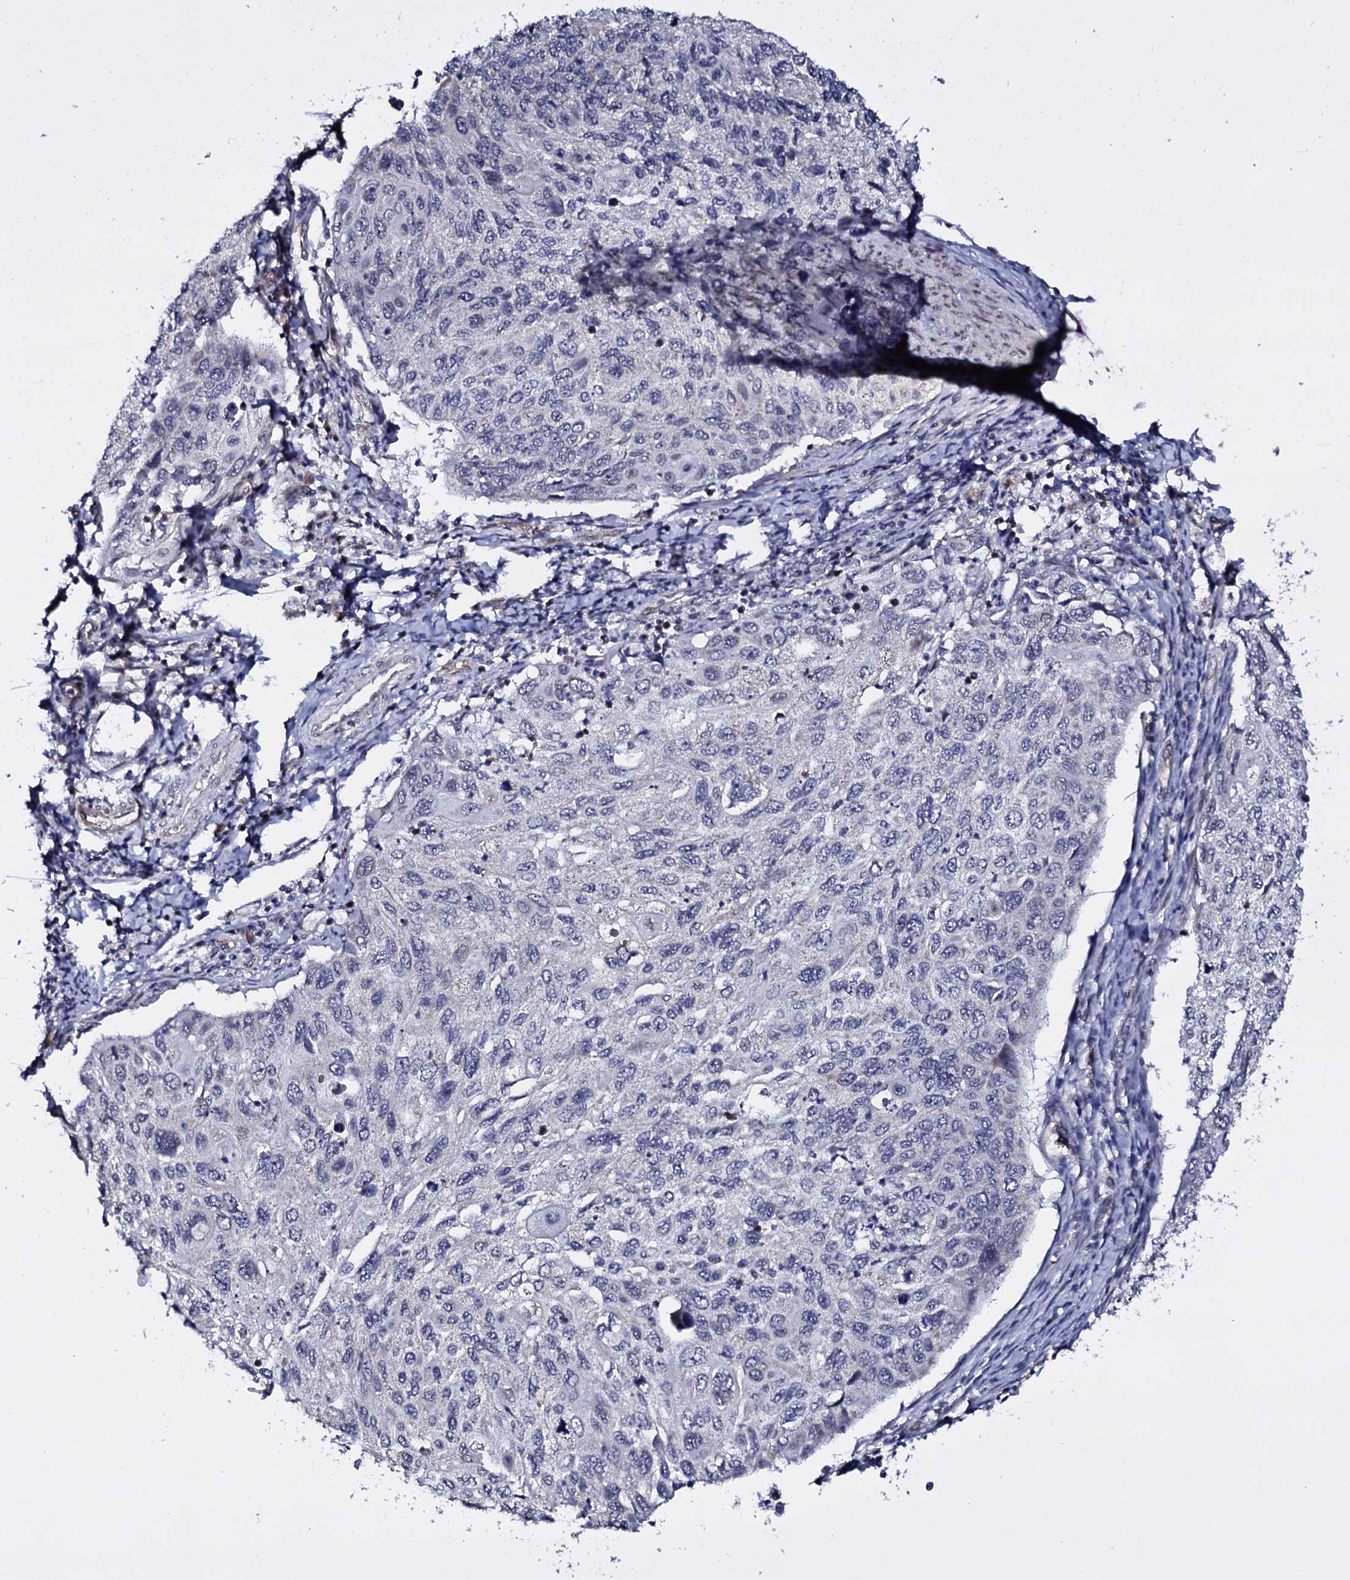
{"staining": {"intensity": "negative", "quantity": "none", "location": "none"}, "tissue": "cervical cancer", "cell_type": "Tumor cells", "image_type": "cancer", "snomed": [{"axis": "morphology", "description": "Squamous cell carcinoma, NOS"}, {"axis": "topography", "description": "Cervix"}], "caption": "This is an immunohistochemistry photomicrograph of human squamous cell carcinoma (cervical). There is no positivity in tumor cells.", "gene": "GAREM1", "patient": {"sex": "female", "age": 70}}